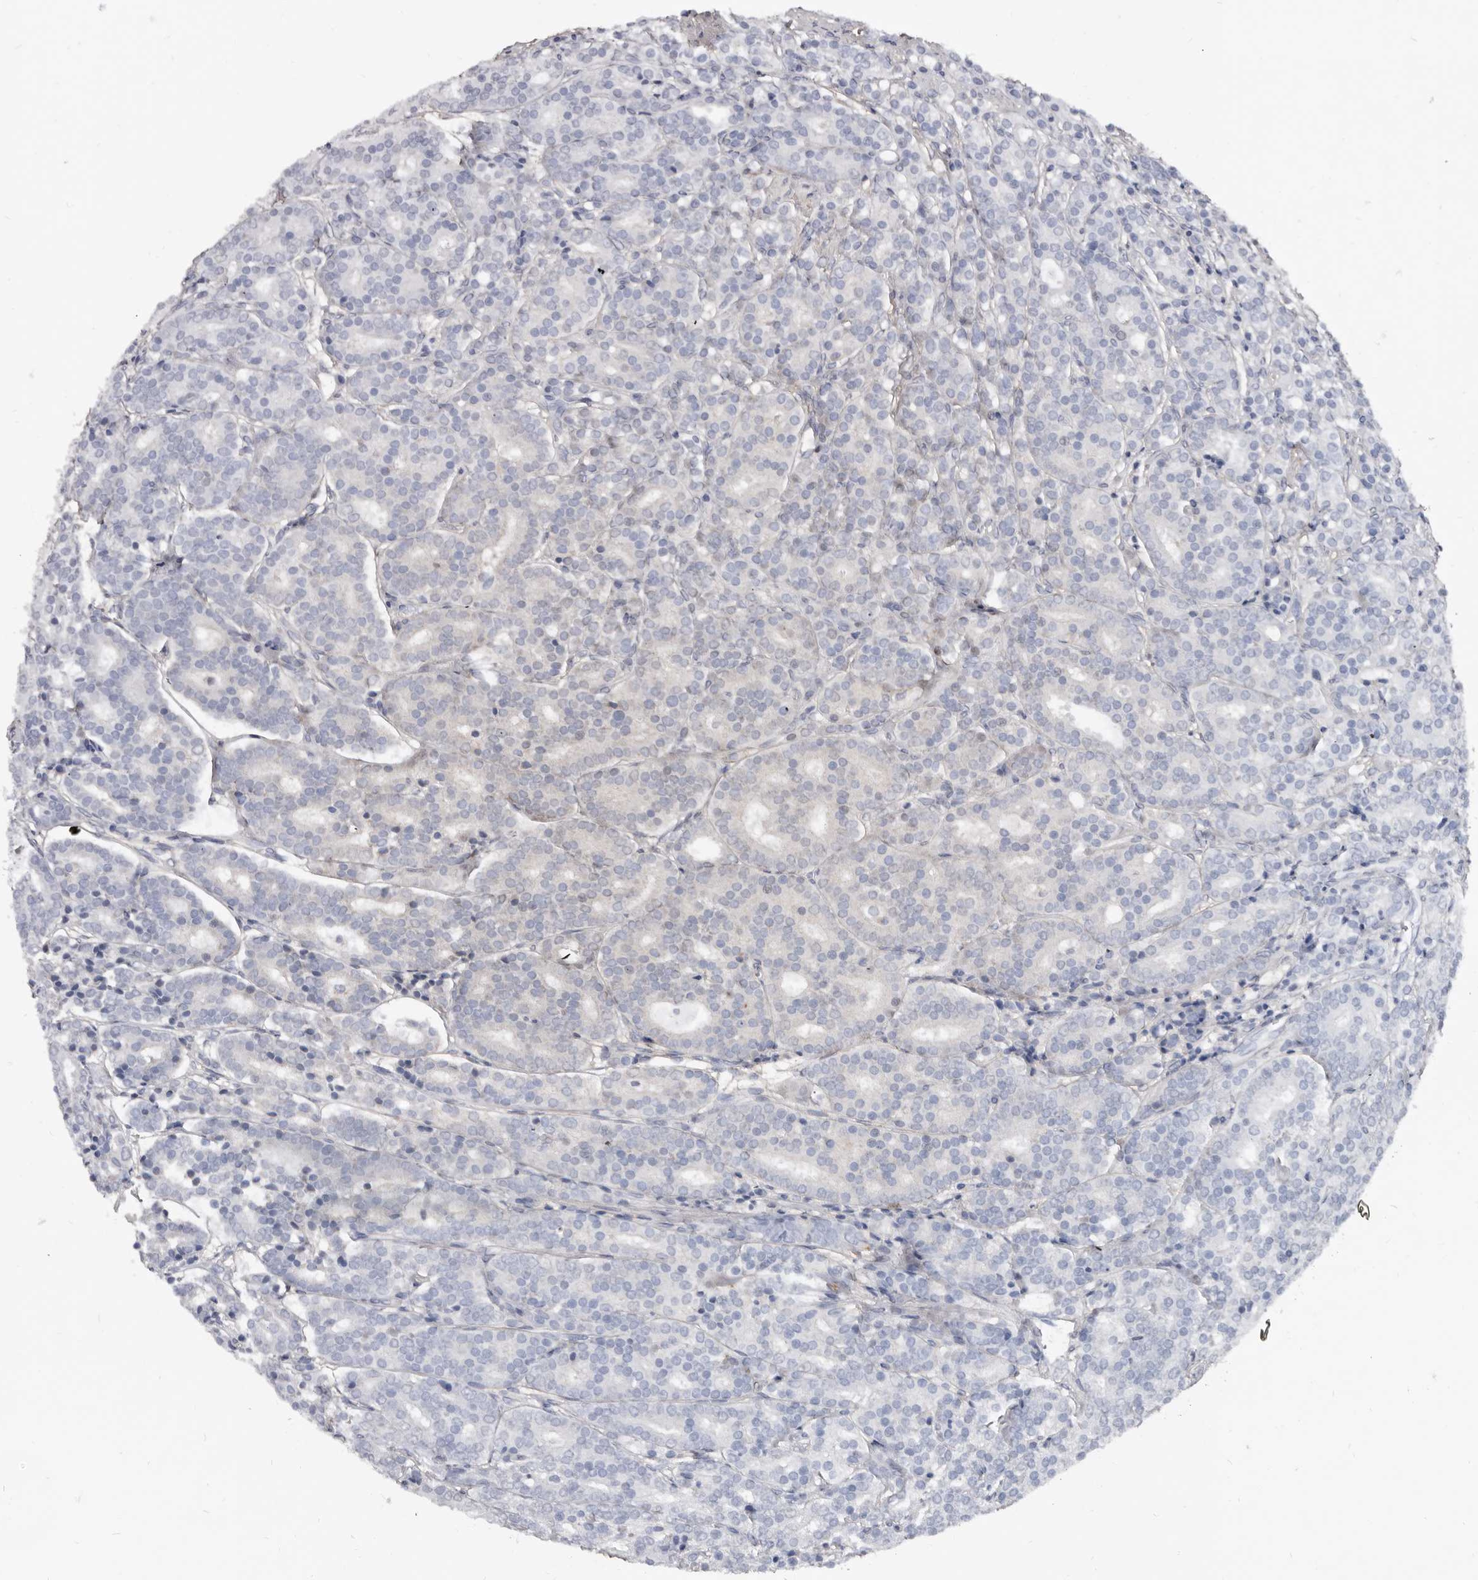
{"staining": {"intensity": "negative", "quantity": "none", "location": "none"}, "tissue": "prostate cancer", "cell_type": "Tumor cells", "image_type": "cancer", "snomed": [{"axis": "morphology", "description": "Adenocarcinoma, High grade"}, {"axis": "topography", "description": "Prostate"}], "caption": "Tumor cells show no significant staining in prostate cancer.", "gene": "KHDRBS2", "patient": {"sex": "male", "age": 62}}